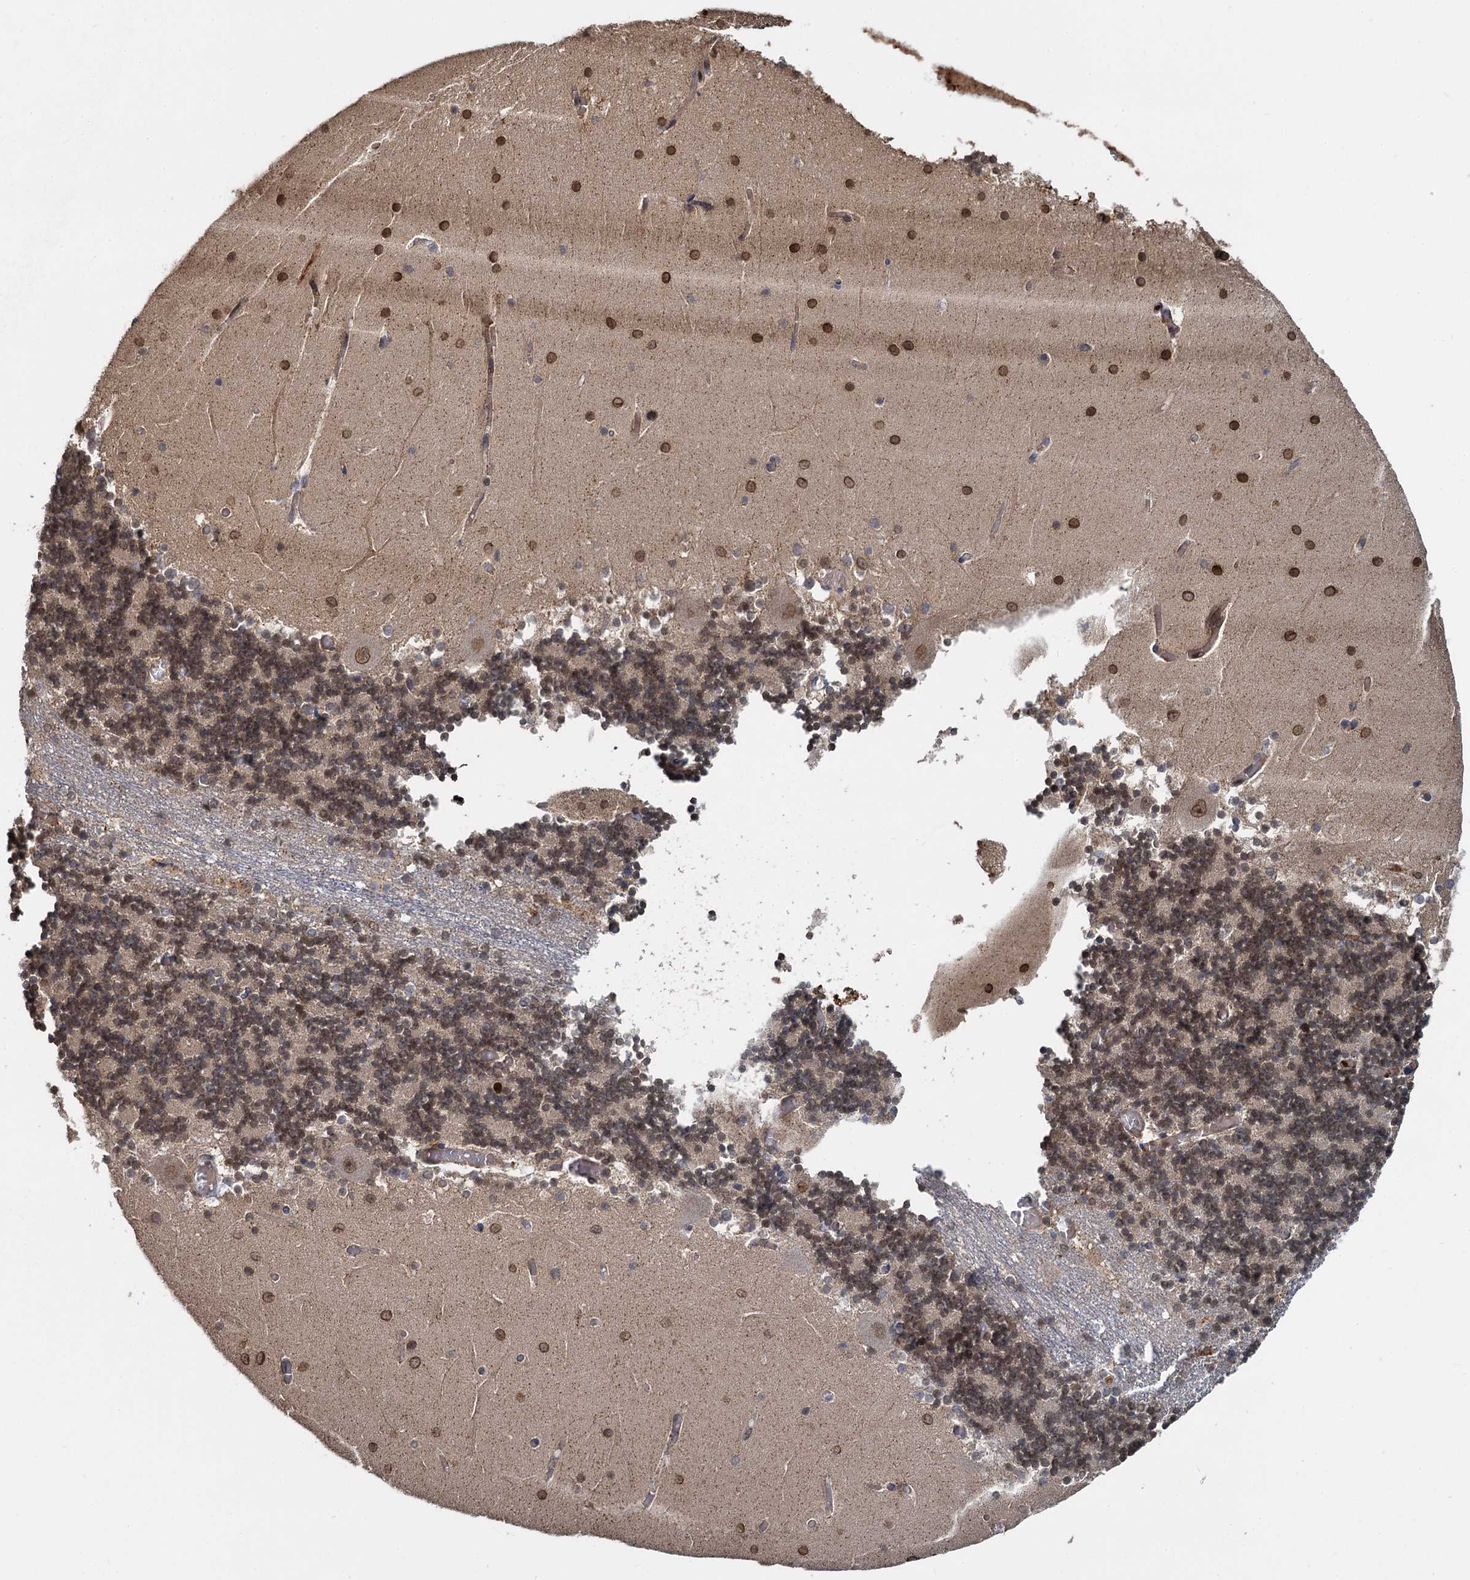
{"staining": {"intensity": "moderate", "quantity": ">75%", "location": "nuclear"}, "tissue": "cerebellum", "cell_type": "Cells in granular layer", "image_type": "normal", "snomed": [{"axis": "morphology", "description": "Normal tissue, NOS"}, {"axis": "topography", "description": "Cerebellum"}], "caption": "IHC photomicrograph of unremarkable cerebellum: human cerebellum stained using immunohistochemistry reveals medium levels of moderate protein expression localized specifically in the nuclear of cells in granular layer, appearing as a nuclear brown color.", "gene": "FANCI", "patient": {"sex": "female", "age": 28}}